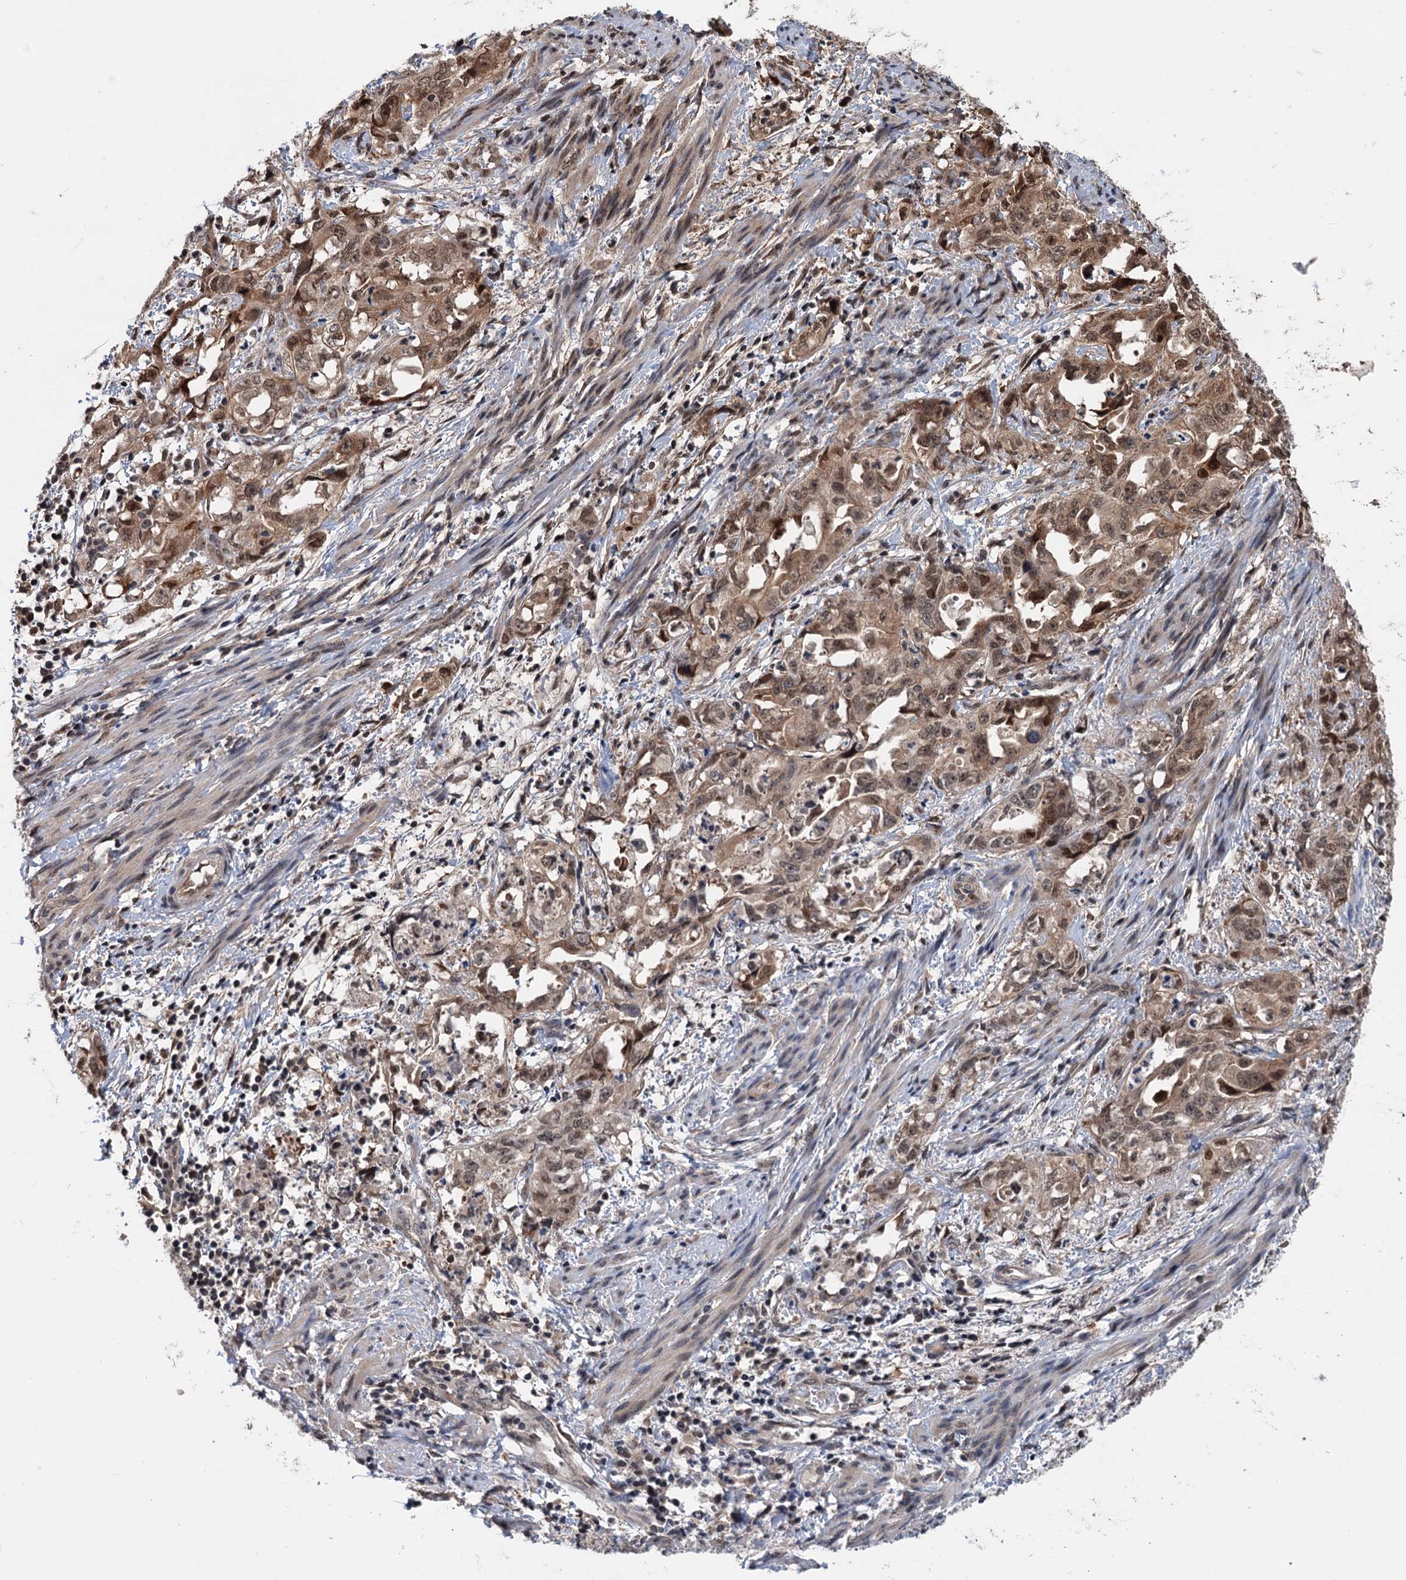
{"staining": {"intensity": "moderate", "quantity": ">75%", "location": "cytoplasmic/membranous,nuclear"}, "tissue": "endometrial cancer", "cell_type": "Tumor cells", "image_type": "cancer", "snomed": [{"axis": "morphology", "description": "Adenocarcinoma, NOS"}, {"axis": "topography", "description": "Endometrium"}], "caption": "IHC (DAB (3,3'-diaminobenzidine)) staining of endometrial cancer reveals moderate cytoplasmic/membranous and nuclear protein staining in about >75% of tumor cells. The staining was performed using DAB (3,3'-diaminobenzidine) to visualize the protein expression in brown, while the nuclei were stained in blue with hematoxylin (Magnification: 20x).", "gene": "RASSF4", "patient": {"sex": "female", "age": 65}}